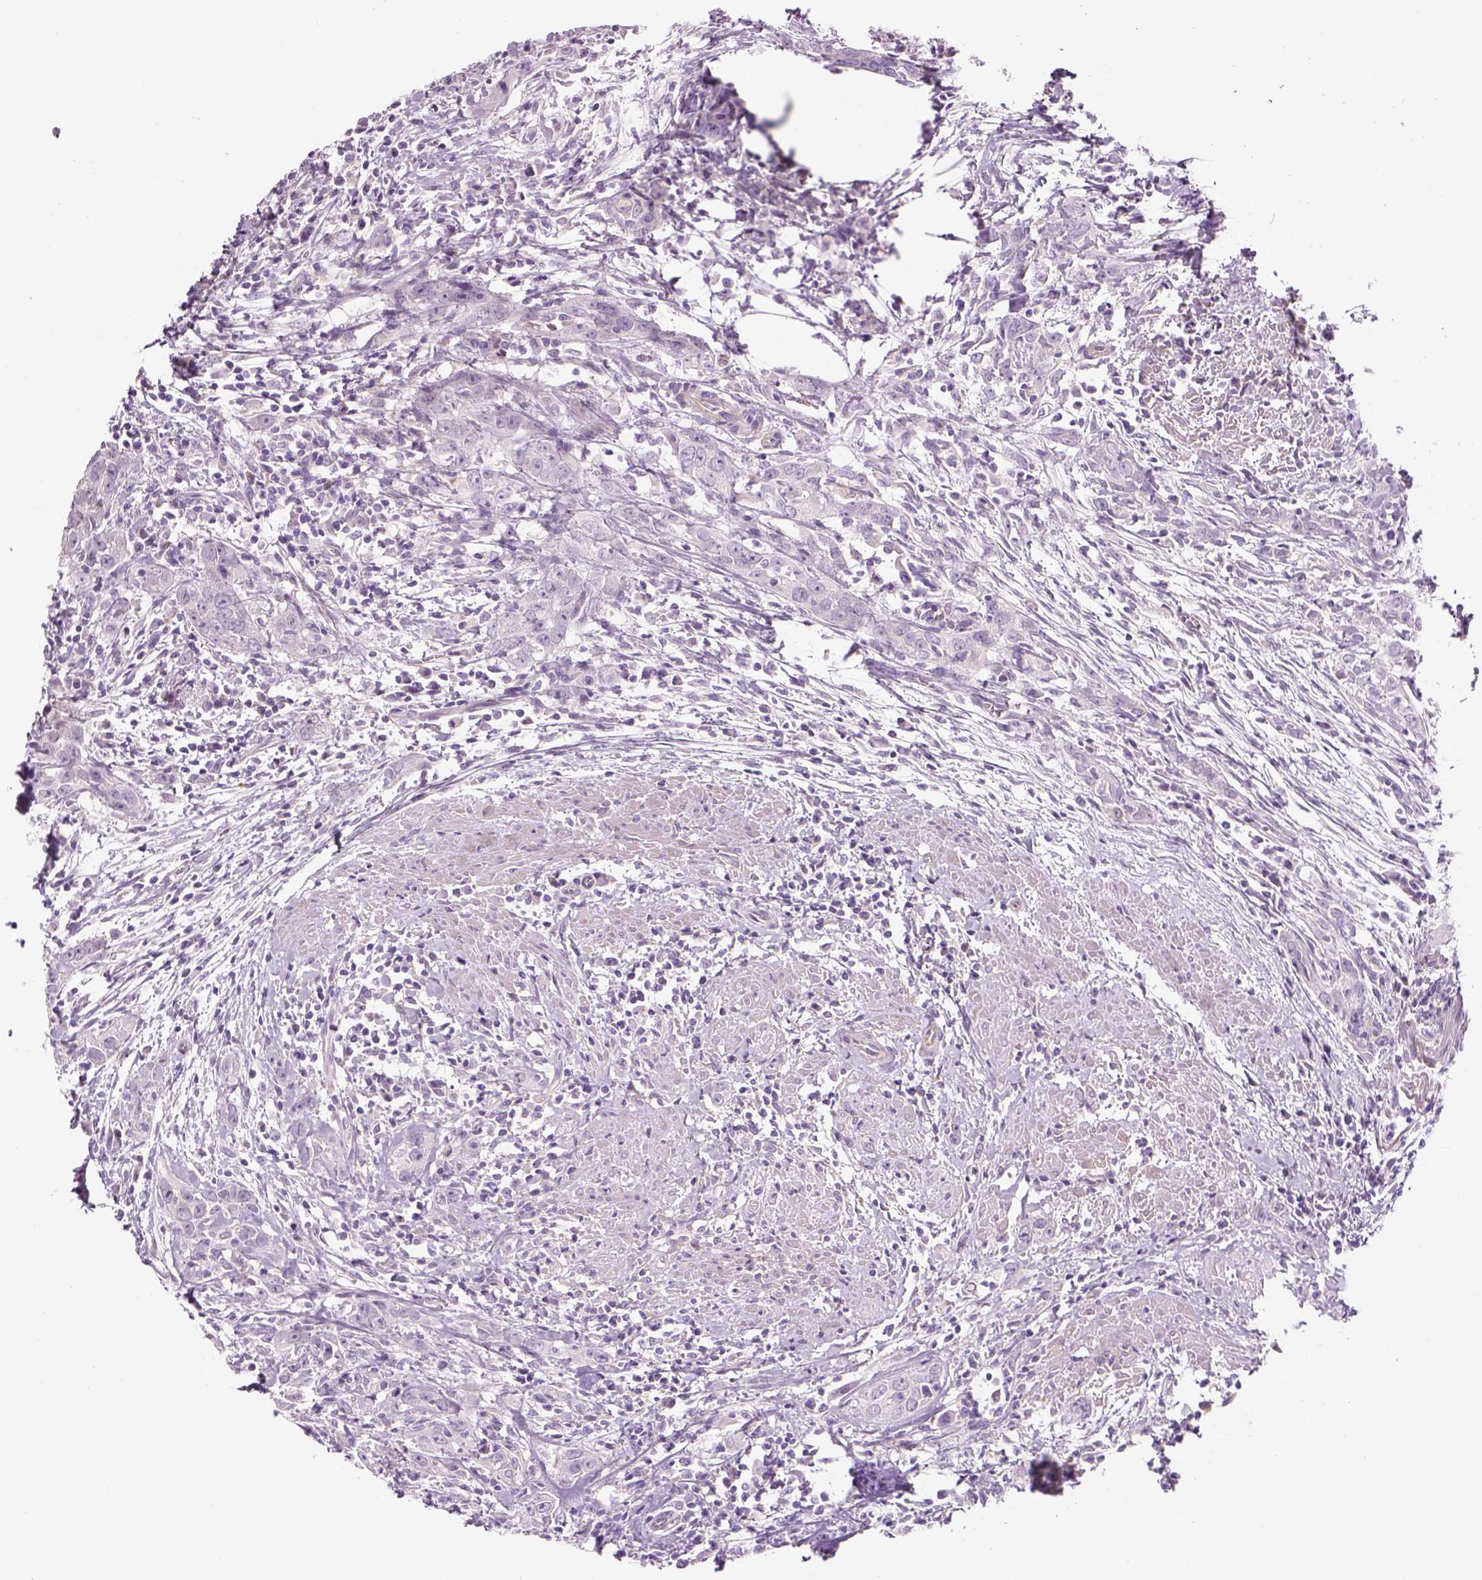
{"staining": {"intensity": "negative", "quantity": "none", "location": "none"}, "tissue": "urothelial cancer", "cell_type": "Tumor cells", "image_type": "cancer", "snomed": [{"axis": "morphology", "description": "Urothelial carcinoma, High grade"}, {"axis": "topography", "description": "Urinary bladder"}], "caption": "High magnification brightfield microscopy of high-grade urothelial carcinoma stained with DAB (3,3'-diaminobenzidine) (brown) and counterstained with hematoxylin (blue): tumor cells show no significant expression. The staining is performed using DAB (3,3'-diaminobenzidine) brown chromogen with nuclei counter-stained in using hematoxylin.", "gene": "IFT52", "patient": {"sex": "male", "age": 83}}